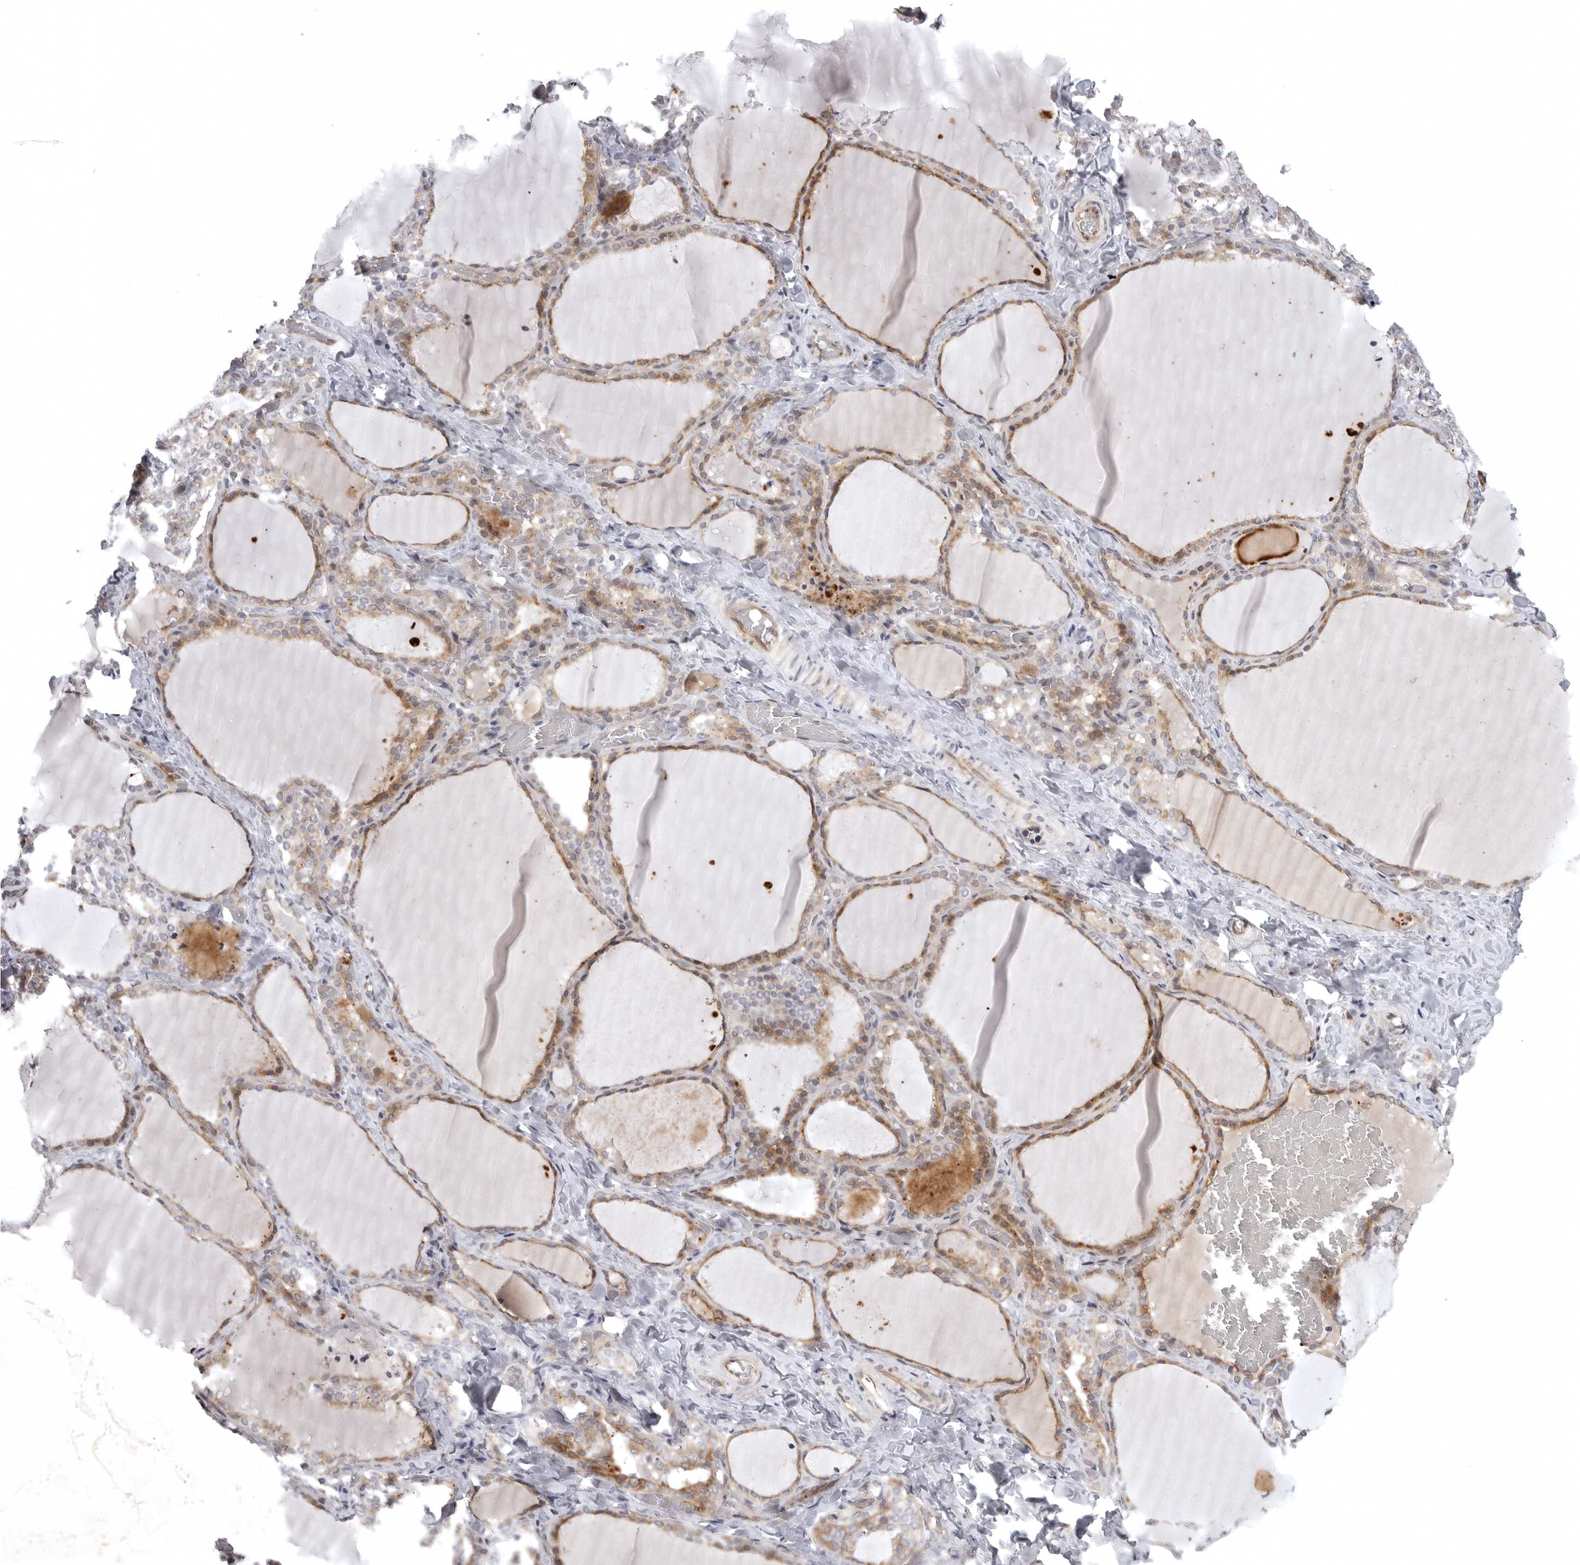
{"staining": {"intensity": "moderate", "quantity": "25%-75%", "location": "cytoplasmic/membranous,nuclear"}, "tissue": "thyroid gland", "cell_type": "Glandular cells", "image_type": "normal", "snomed": [{"axis": "morphology", "description": "Normal tissue, NOS"}, {"axis": "topography", "description": "Thyroid gland"}], "caption": "Immunohistochemical staining of benign human thyroid gland shows medium levels of moderate cytoplasmic/membranous,nuclear staining in about 25%-75% of glandular cells. The protein is shown in brown color, while the nuclei are stained blue.", "gene": "CD300LD", "patient": {"sex": "female", "age": 22}}